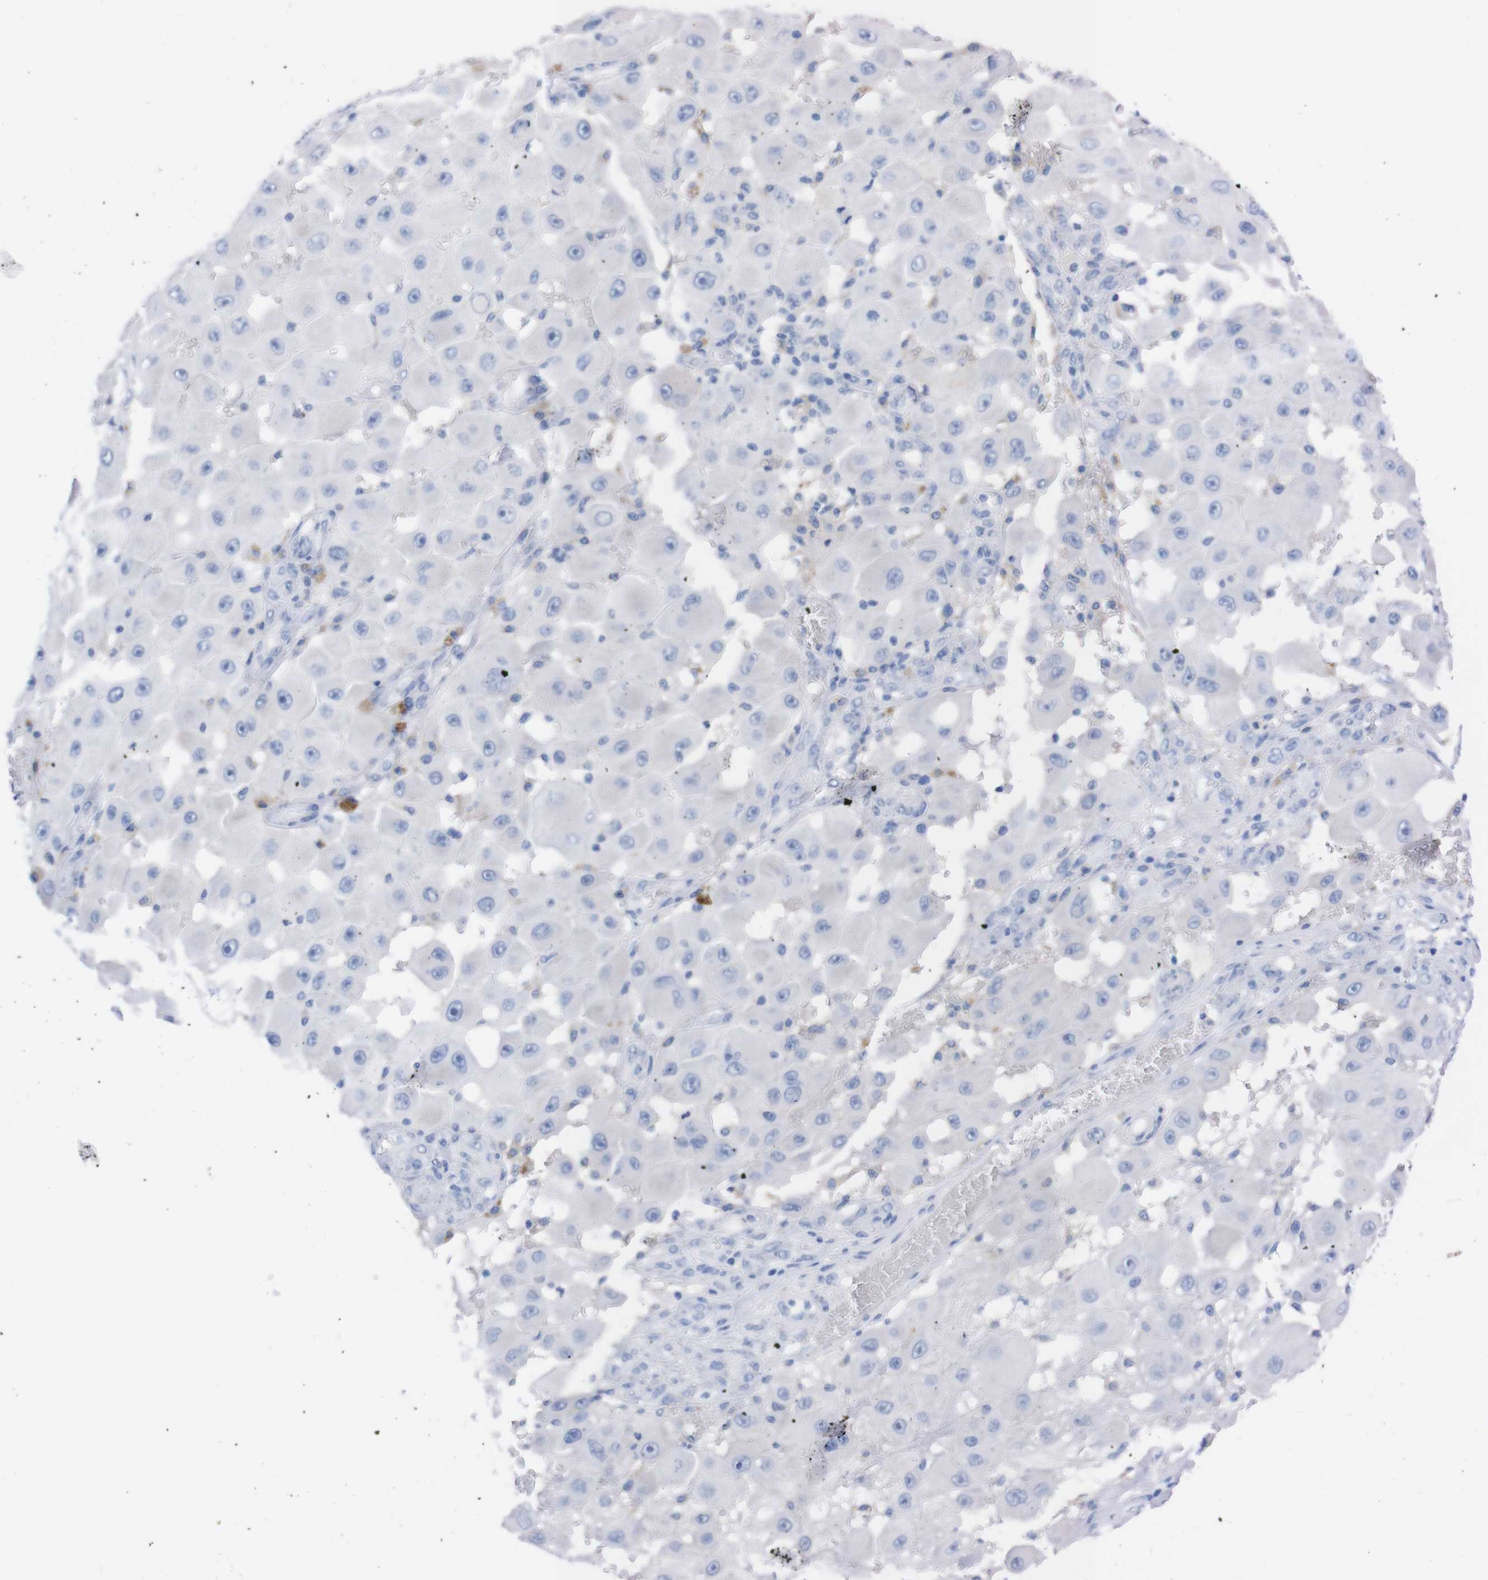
{"staining": {"intensity": "negative", "quantity": "none", "location": "none"}, "tissue": "melanoma", "cell_type": "Tumor cells", "image_type": "cancer", "snomed": [{"axis": "morphology", "description": "Malignant melanoma, NOS"}, {"axis": "topography", "description": "Skin"}], "caption": "A high-resolution micrograph shows immunohistochemistry staining of melanoma, which shows no significant expression in tumor cells.", "gene": "TMEM243", "patient": {"sex": "female", "age": 81}}